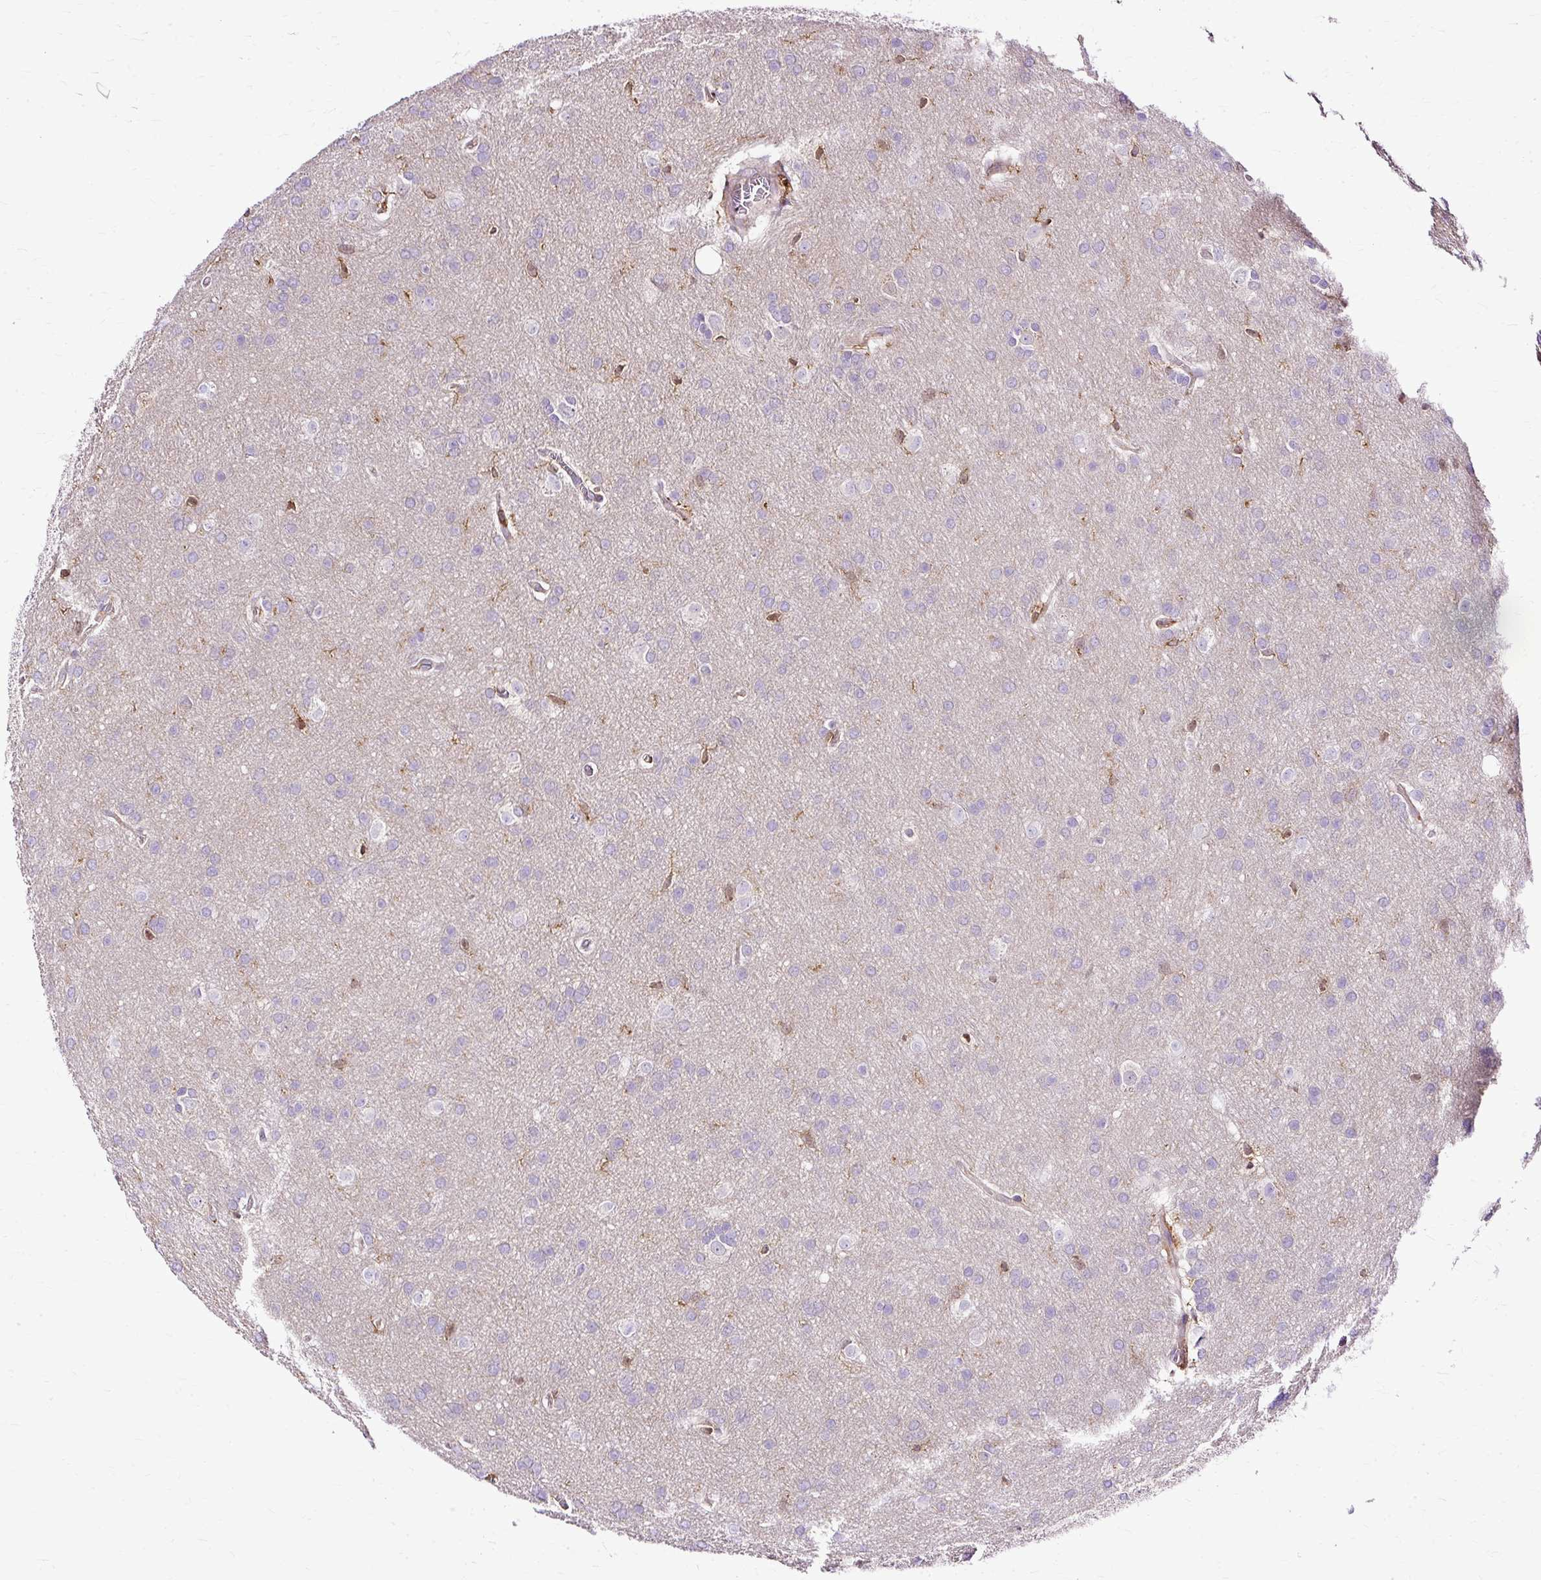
{"staining": {"intensity": "negative", "quantity": "none", "location": "none"}, "tissue": "glioma", "cell_type": "Tumor cells", "image_type": "cancer", "snomed": [{"axis": "morphology", "description": "Glioma, malignant, High grade"}, {"axis": "topography", "description": "Brain"}], "caption": "This is an immunohistochemistry histopathology image of glioma. There is no expression in tumor cells.", "gene": "TWF2", "patient": {"sex": "male", "age": 53}}